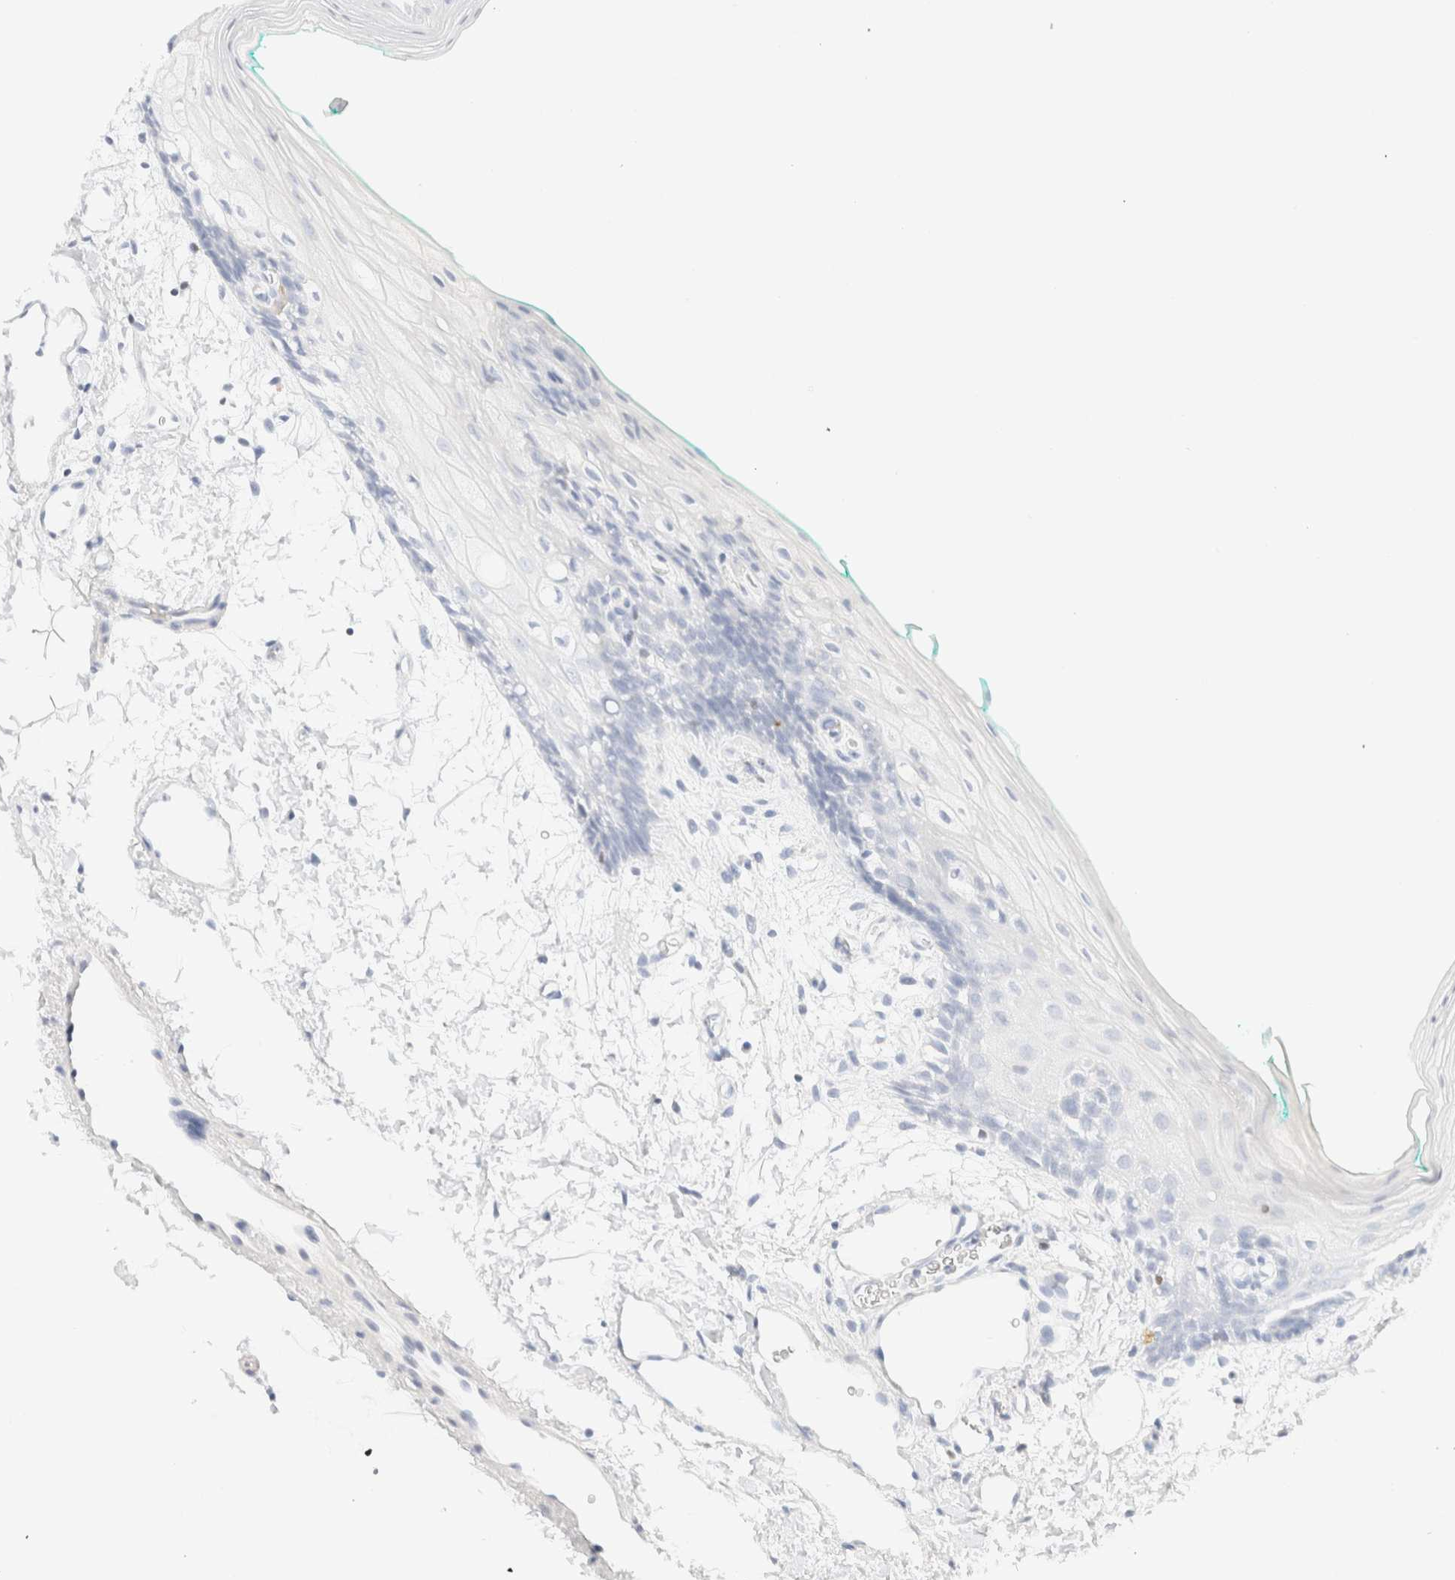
{"staining": {"intensity": "negative", "quantity": "none", "location": "none"}, "tissue": "oral mucosa", "cell_type": "Squamous epithelial cells", "image_type": "normal", "snomed": [{"axis": "morphology", "description": "Normal tissue, NOS"}, {"axis": "topography", "description": "Skeletal muscle"}, {"axis": "topography", "description": "Oral tissue"}, {"axis": "topography", "description": "Peripheral nerve tissue"}], "caption": "This photomicrograph is of unremarkable oral mucosa stained with IHC to label a protein in brown with the nuclei are counter-stained blue. There is no positivity in squamous epithelial cells. The staining is performed using DAB (3,3'-diaminobenzidine) brown chromogen with nuclei counter-stained in using hematoxylin.", "gene": "IKZF3", "patient": {"sex": "female", "age": 84}}